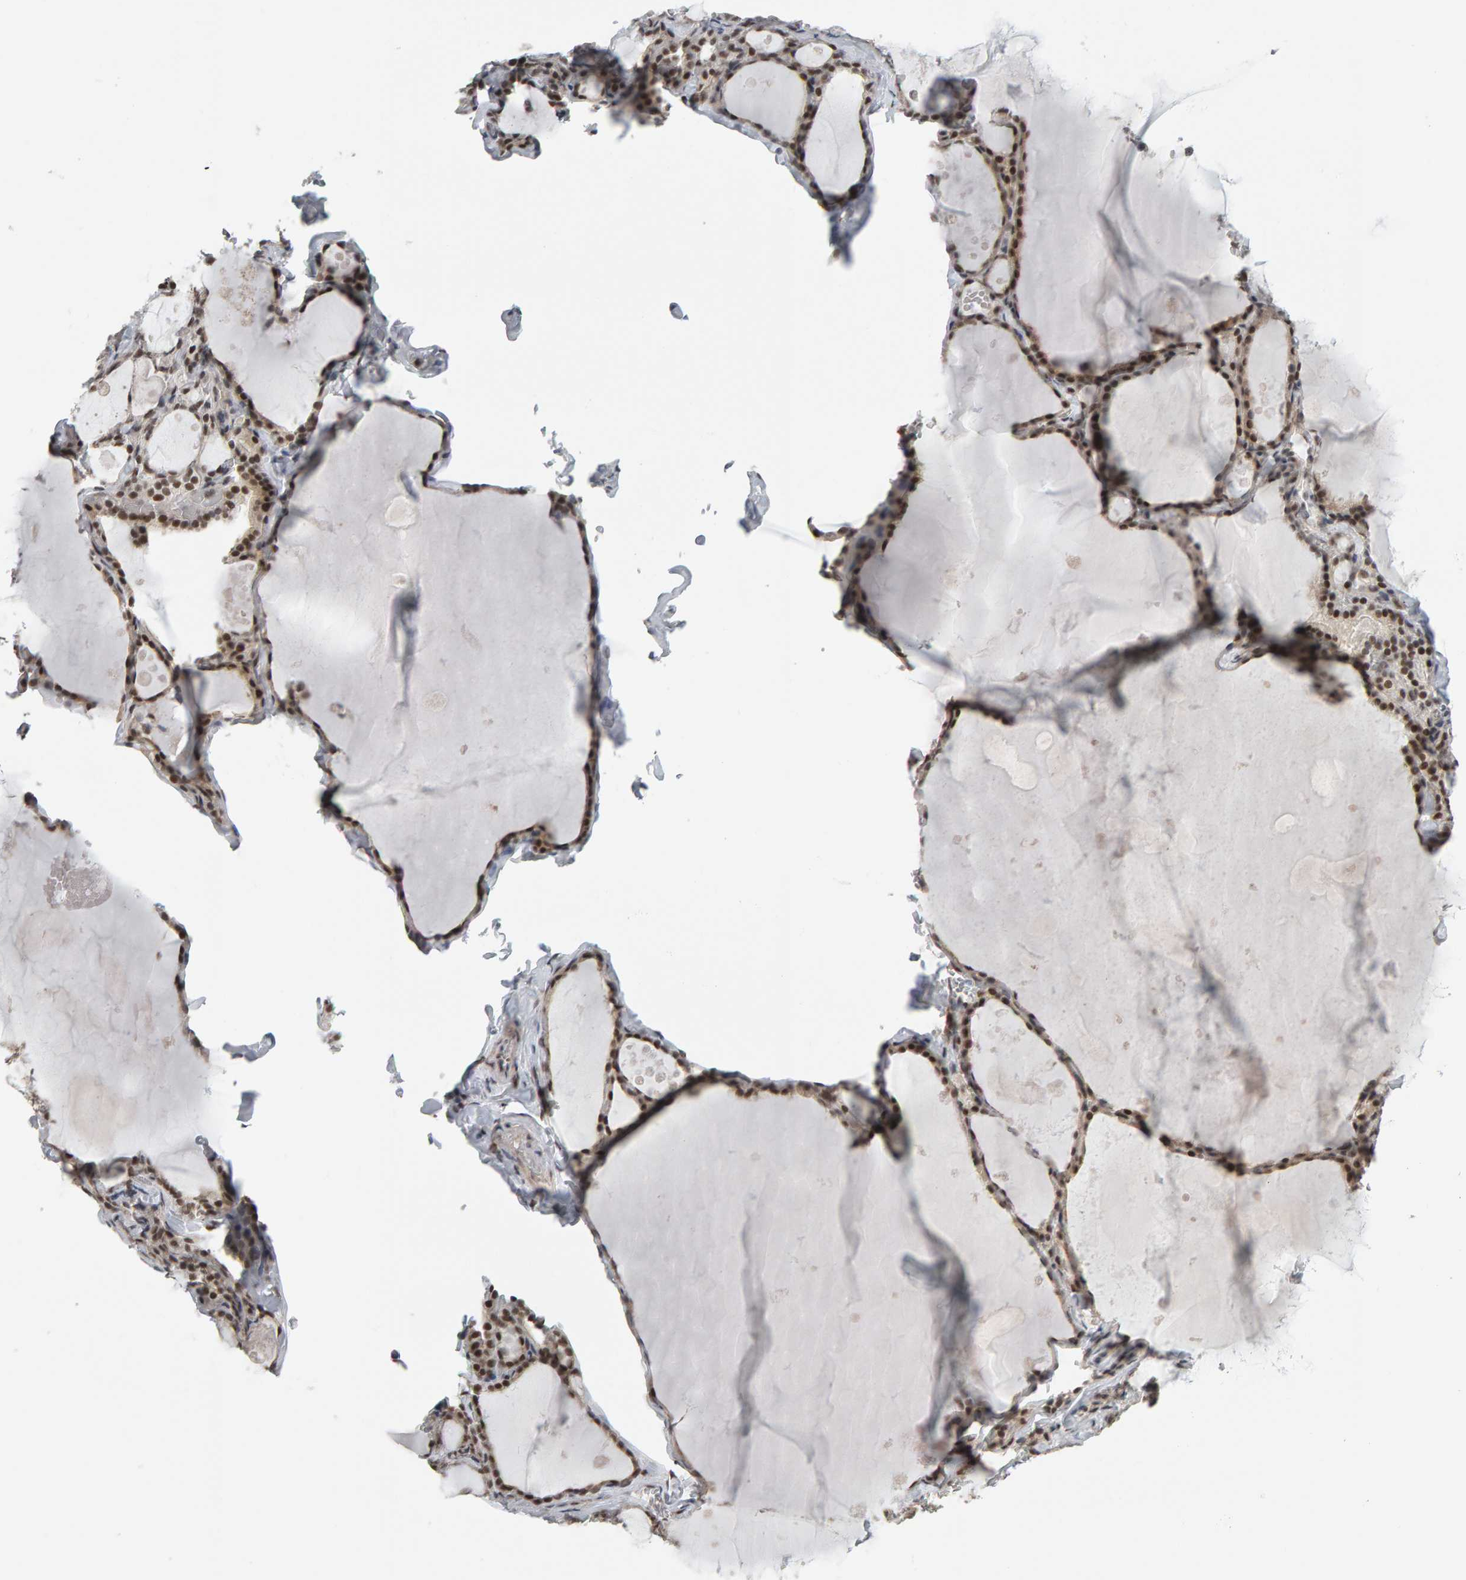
{"staining": {"intensity": "moderate", "quantity": ">75%", "location": "nuclear"}, "tissue": "thyroid gland", "cell_type": "Glandular cells", "image_type": "normal", "snomed": [{"axis": "morphology", "description": "Normal tissue, NOS"}, {"axis": "topography", "description": "Thyroid gland"}], "caption": "Human thyroid gland stained with a brown dye shows moderate nuclear positive expression in approximately >75% of glandular cells.", "gene": "ATF7IP", "patient": {"sex": "male", "age": 56}}